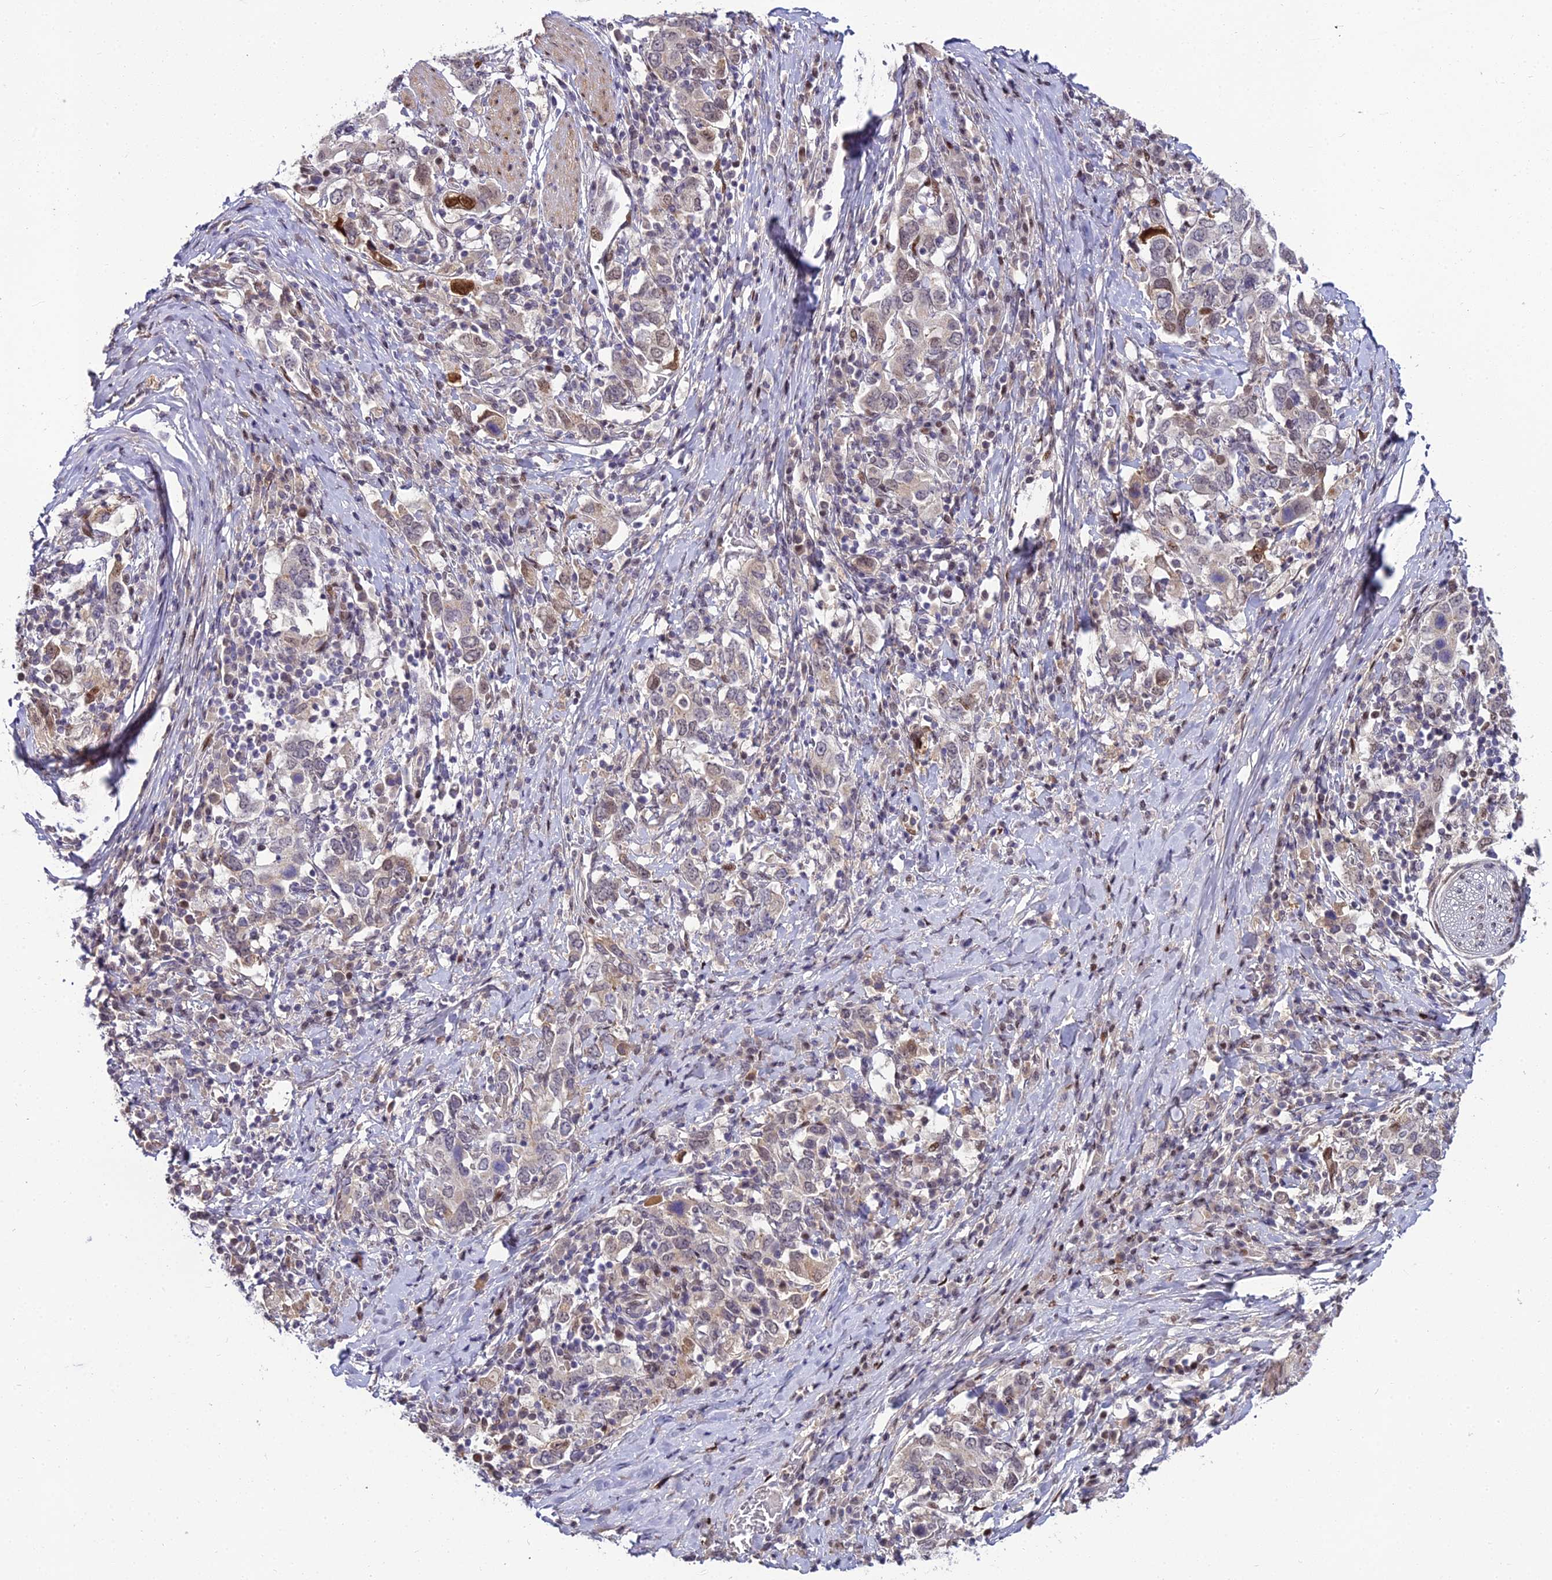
{"staining": {"intensity": "moderate", "quantity": "25%-75%", "location": "cytoplasmic/membranous,nuclear"}, "tissue": "stomach cancer", "cell_type": "Tumor cells", "image_type": "cancer", "snomed": [{"axis": "morphology", "description": "Adenocarcinoma, NOS"}, {"axis": "topography", "description": "Stomach, upper"}, {"axis": "topography", "description": "Stomach"}], "caption": "Brown immunohistochemical staining in human adenocarcinoma (stomach) shows moderate cytoplasmic/membranous and nuclear expression in about 25%-75% of tumor cells. (brown staining indicates protein expression, while blue staining denotes nuclei).", "gene": "ZNF707", "patient": {"sex": "male", "age": 62}}